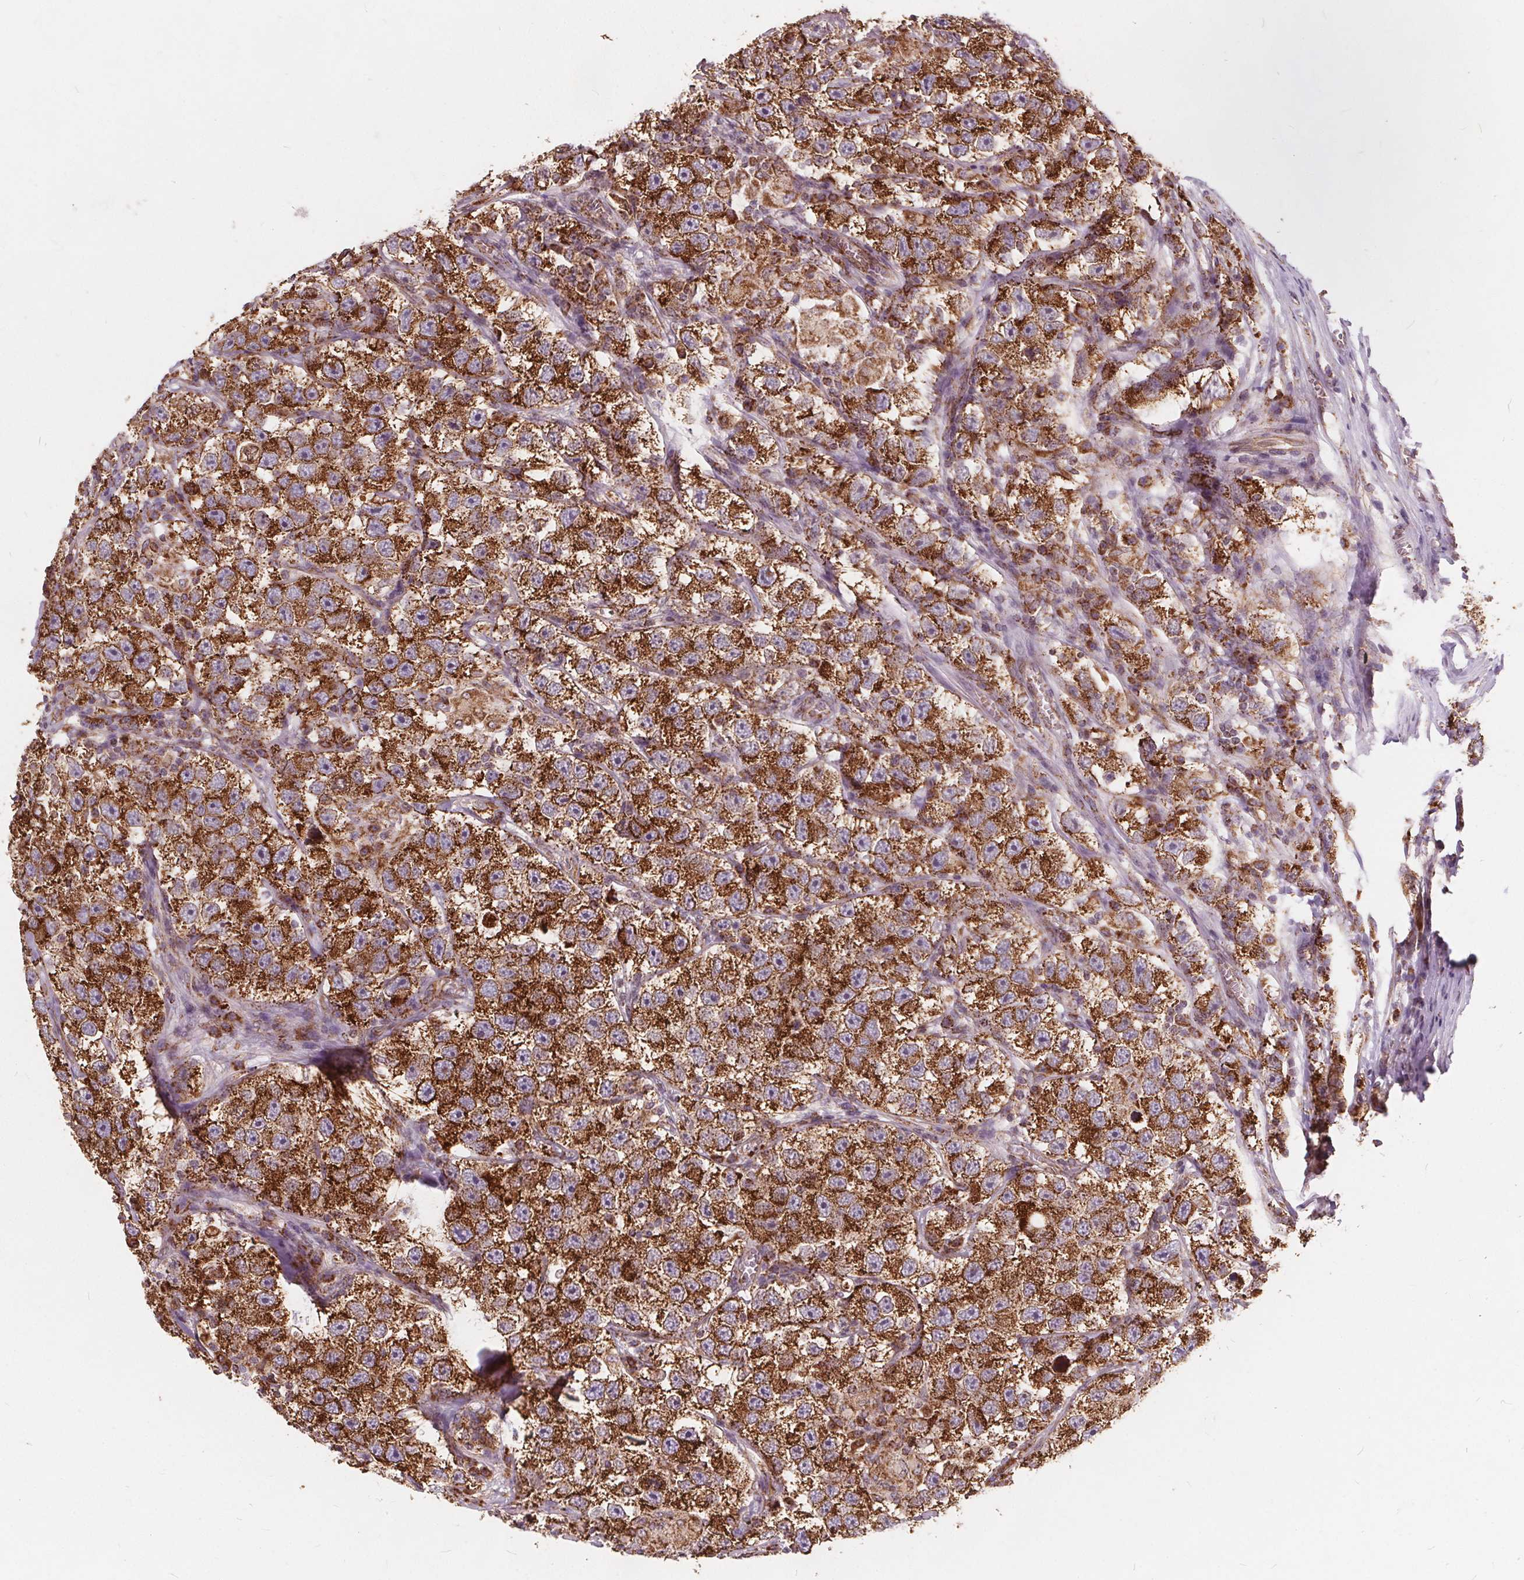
{"staining": {"intensity": "strong", "quantity": ">75%", "location": "cytoplasmic/membranous"}, "tissue": "testis cancer", "cell_type": "Tumor cells", "image_type": "cancer", "snomed": [{"axis": "morphology", "description": "Seminoma, NOS"}, {"axis": "topography", "description": "Testis"}], "caption": "Testis seminoma tissue exhibits strong cytoplasmic/membranous expression in about >75% of tumor cells, visualized by immunohistochemistry.", "gene": "PLSCR3", "patient": {"sex": "male", "age": 26}}